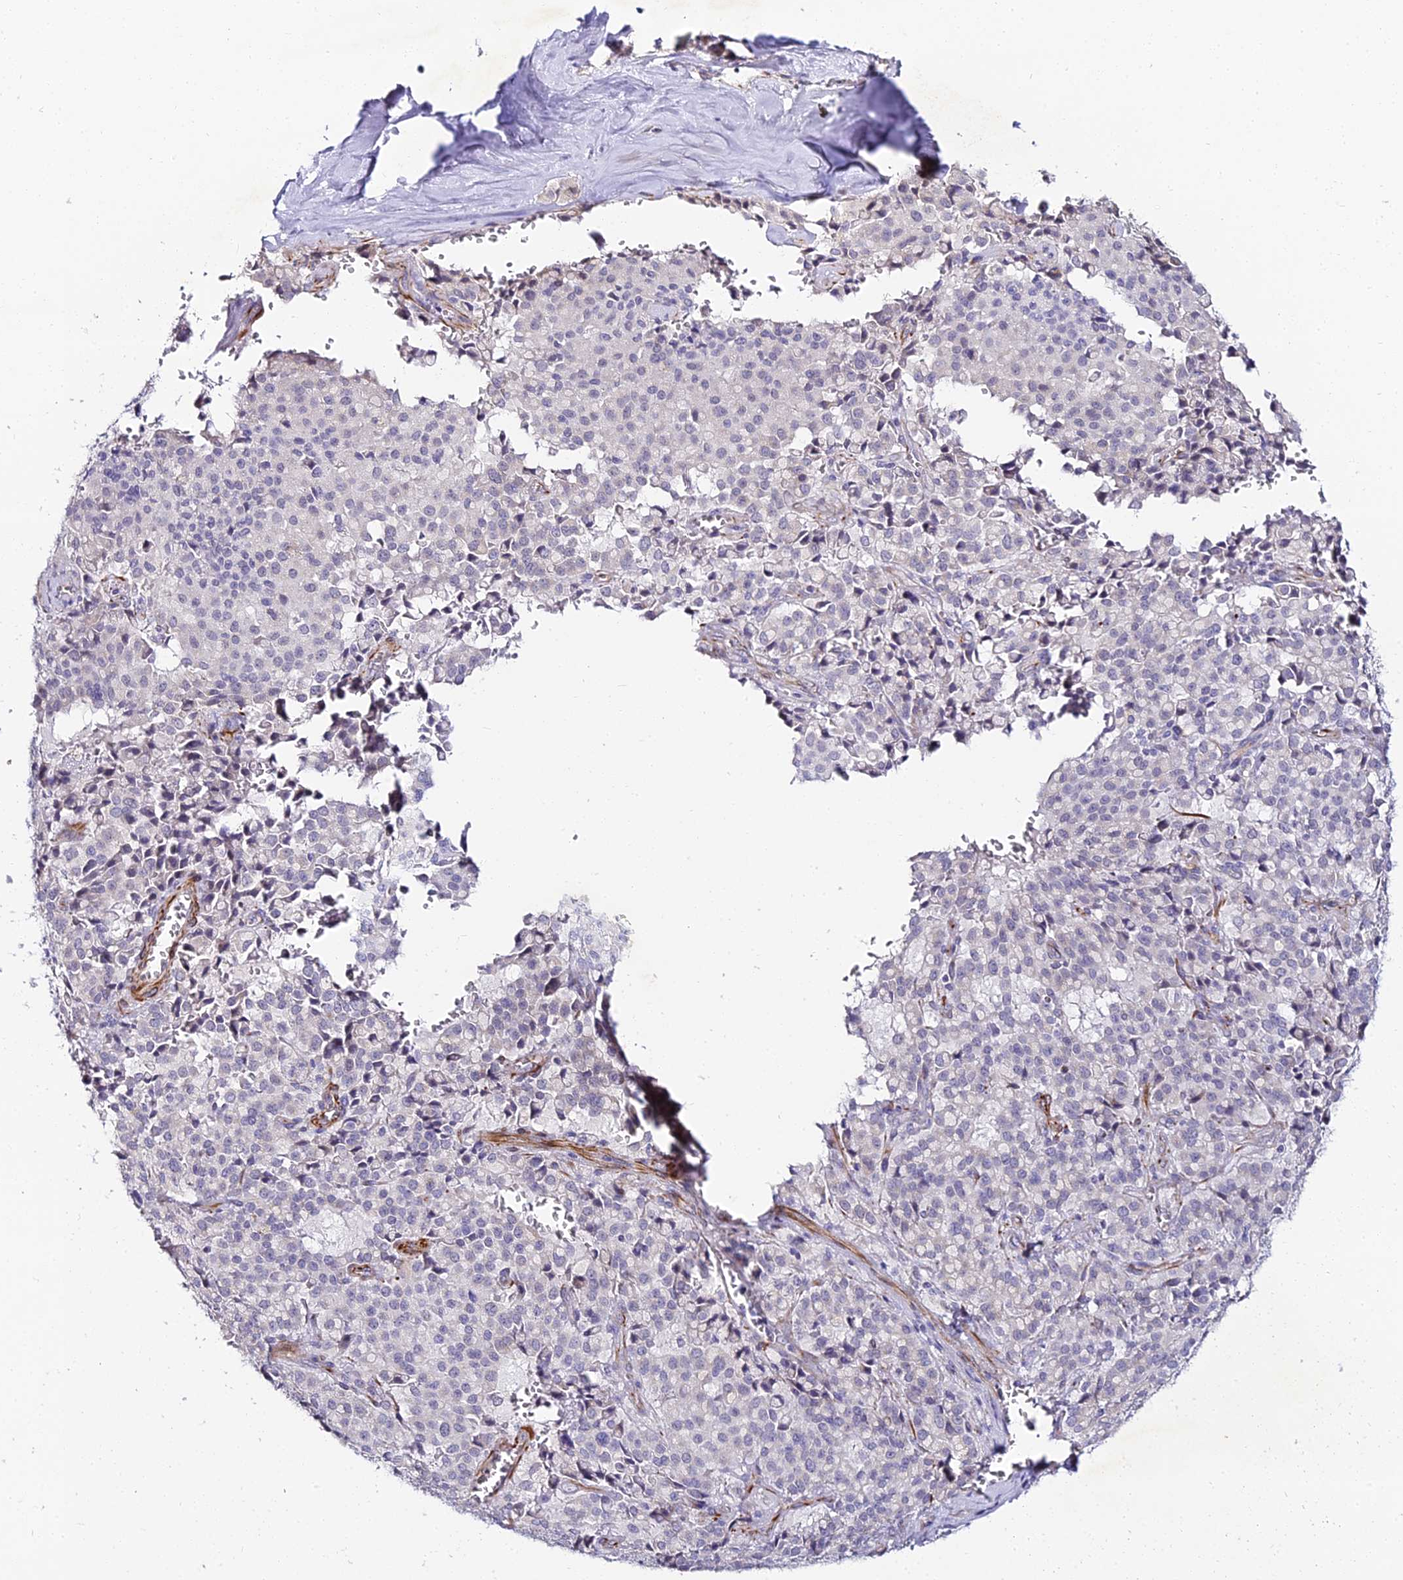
{"staining": {"intensity": "negative", "quantity": "none", "location": "none"}, "tissue": "pancreatic cancer", "cell_type": "Tumor cells", "image_type": "cancer", "snomed": [{"axis": "morphology", "description": "Adenocarcinoma, NOS"}, {"axis": "topography", "description": "Pancreas"}], "caption": "Human pancreatic cancer (adenocarcinoma) stained for a protein using IHC displays no positivity in tumor cells.", "gene": "ALPG", "patient": {"sex": "male", "age": 65}}